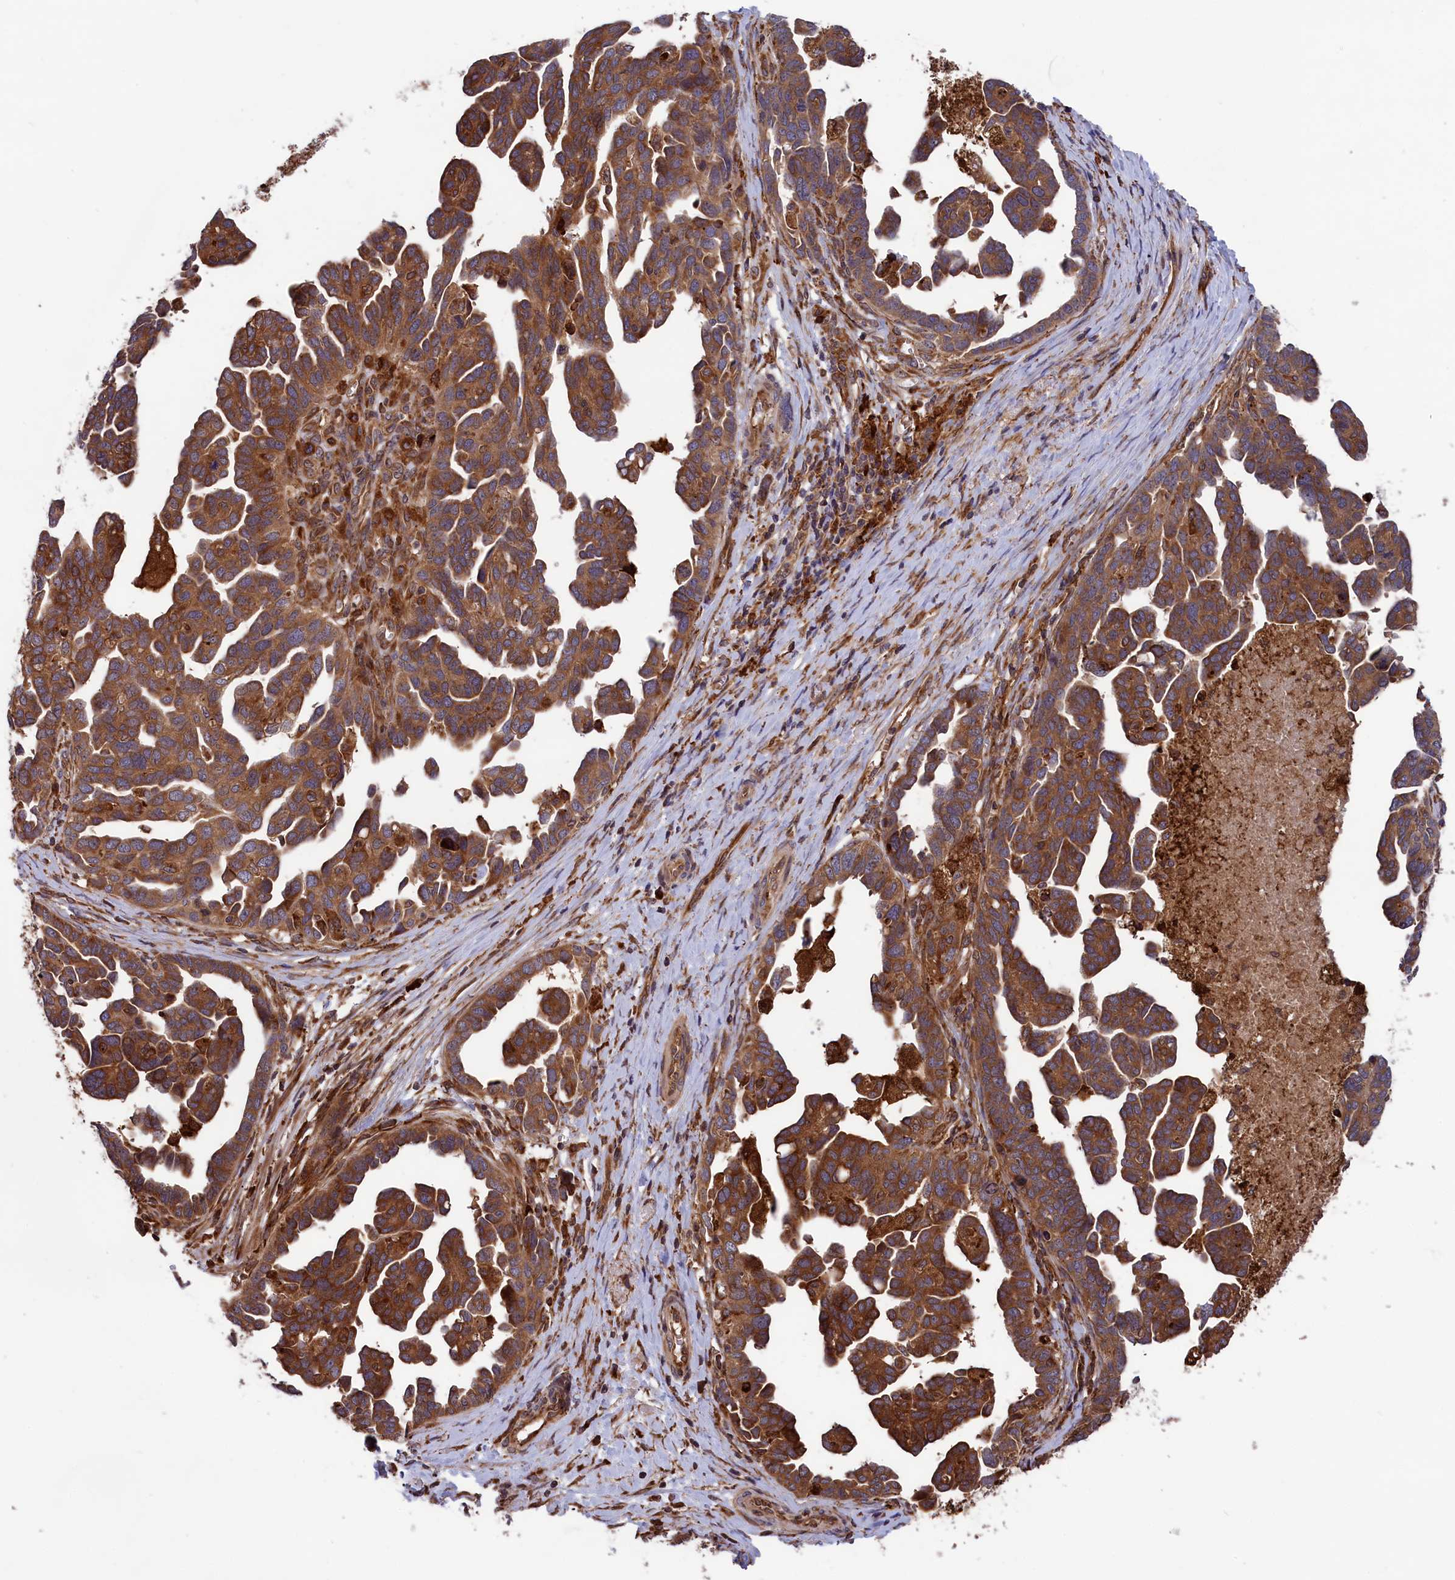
{"staining": {"intensity": "moderate", "quantity": ">75%", "location": "cytoplasmic/membranous"}, "tissue": "ovarian cancer", "cell_type": "Tumor cells", "image_type": "cancer", "snomed": [{"axis": "morphology", "description": "Cystadenocarcinoma, serous, NOS"}, {"axis": "topography", "description": "Ovary"}], "caption": "This photomicrograph displays immunohistochemistry staining of human ovarian cancer (serous cystadenocarcinoma), with medium moderate cytoplasmic/membranous positivity in approximately >75% of tumor cells.", "gene": "PLA2G4C", "patient": {"sex": "female", "age": 54}}